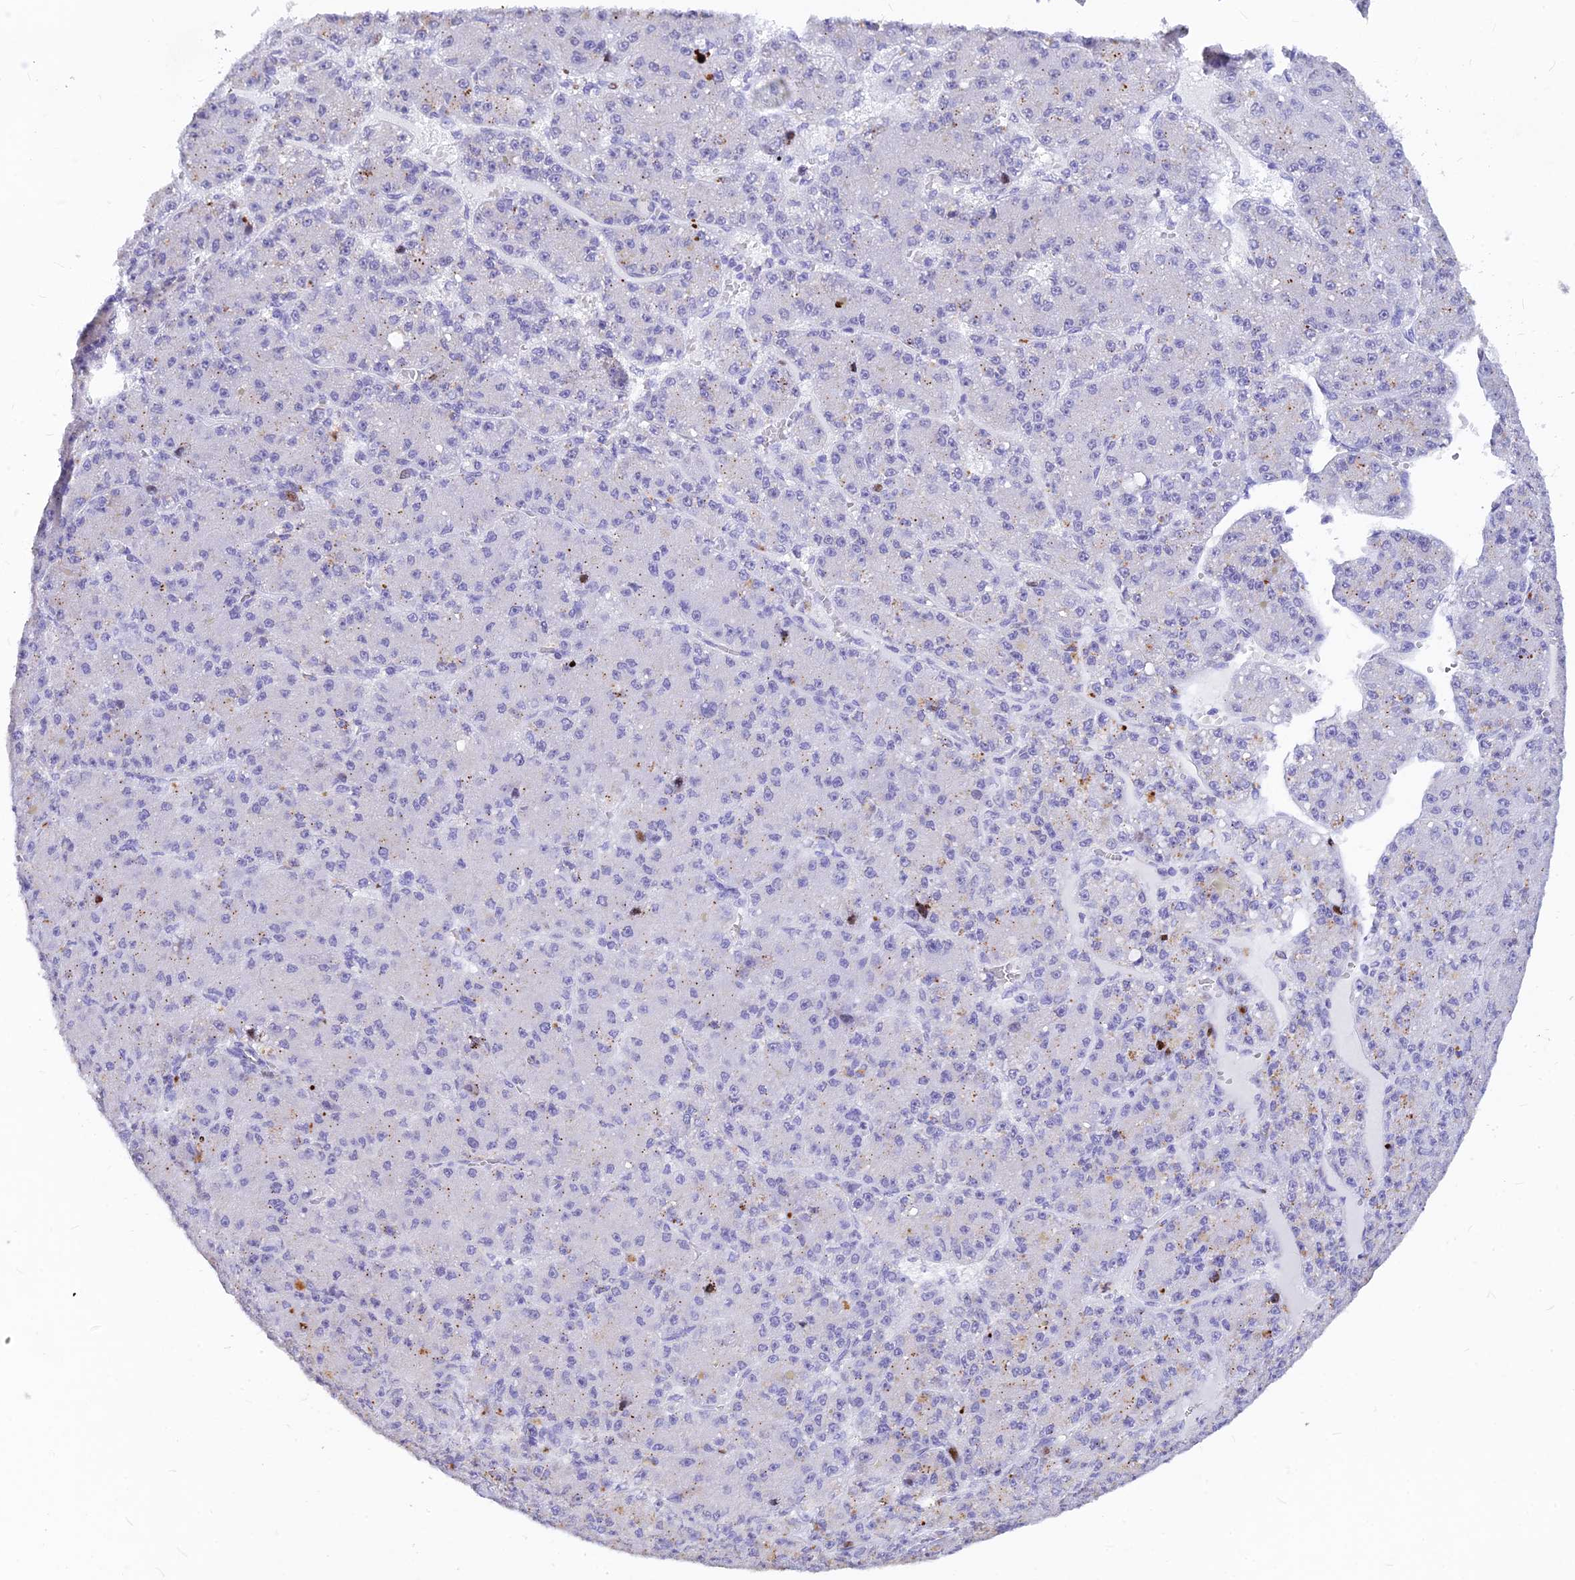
{"staining": {"intensity": "negative", "quantity": "none", "location": "none"}, "tissue": "liver cancer", "cell_type": "Tumor cells", "image_type": "cancer", "snomed": [{"axis": "morphology", "description": "Carcinoma, Hepatocellular, NOS"}, {"axis": "topography", "description": "Liver"}], "caption": "IHC photomicrograph of hepatocellular carcinoma (liver) stained for a protein (brown), which reveals no expression in tumor cells.", "gene": "PRPS1", "patient": {"sex": "male", "age": 67}}